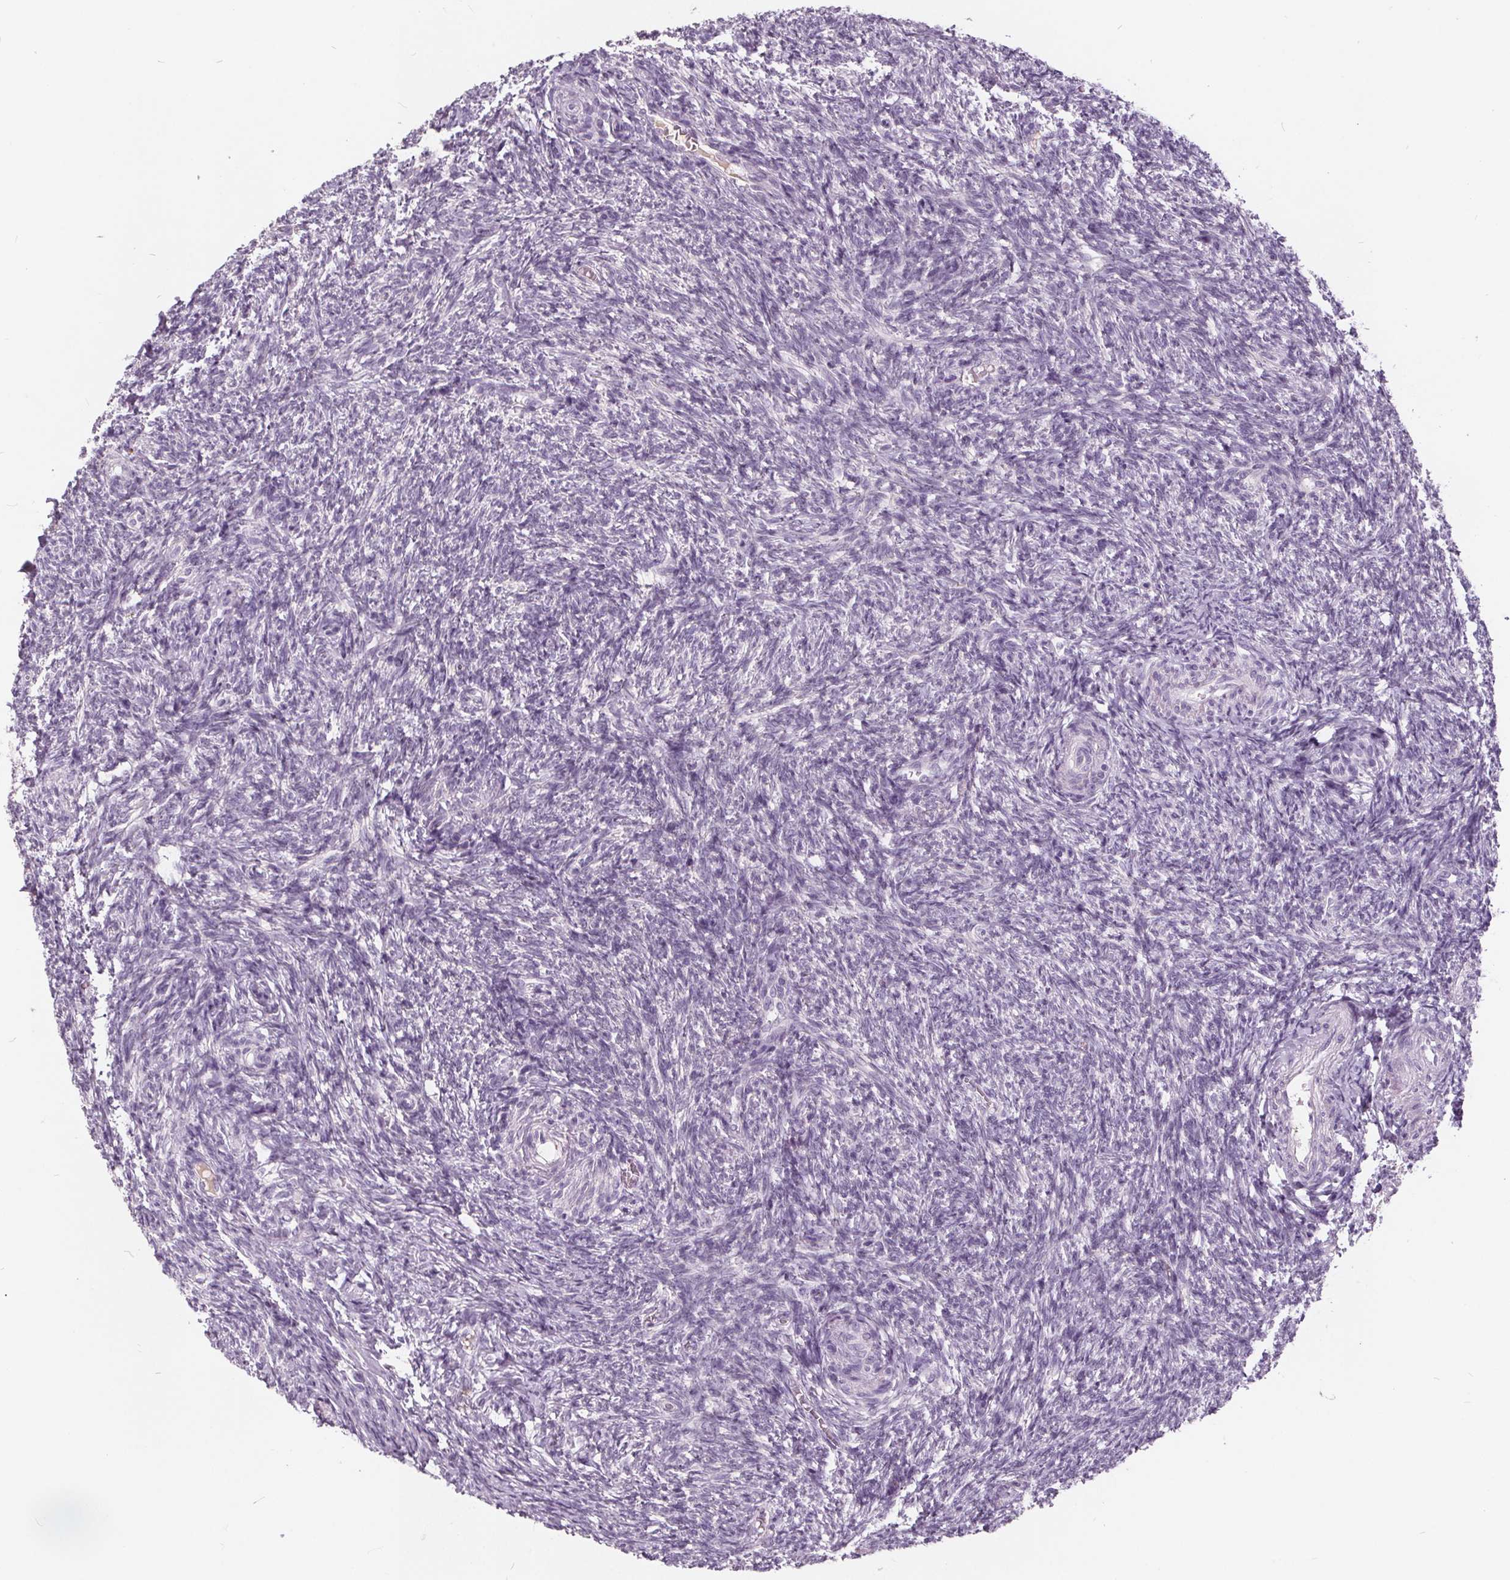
{"staining": {"intensity": "negative", "quantity": "none", "location": "none"}, "tissue": "ovary", "cell_type": "Follicle cells", "image_type": "normal", "snomed": [{"axis": "morphology", "description": "Normal tissue, NOS"}, {"axis": "topography", "description": "Ovary"}], "caption": "Immunohistochemical staining of benign ovary reveals no significant staining in follicle cells. (Stains: DAB (3,3'-diaminobenzidine) immunohistochemistry (IHC) with hematoxylin counter stain, Microscopy: brightfield microscopy at high magnification).", "gene": "PLA2G2E", "patient": {"sex": "female", "age": 39}}